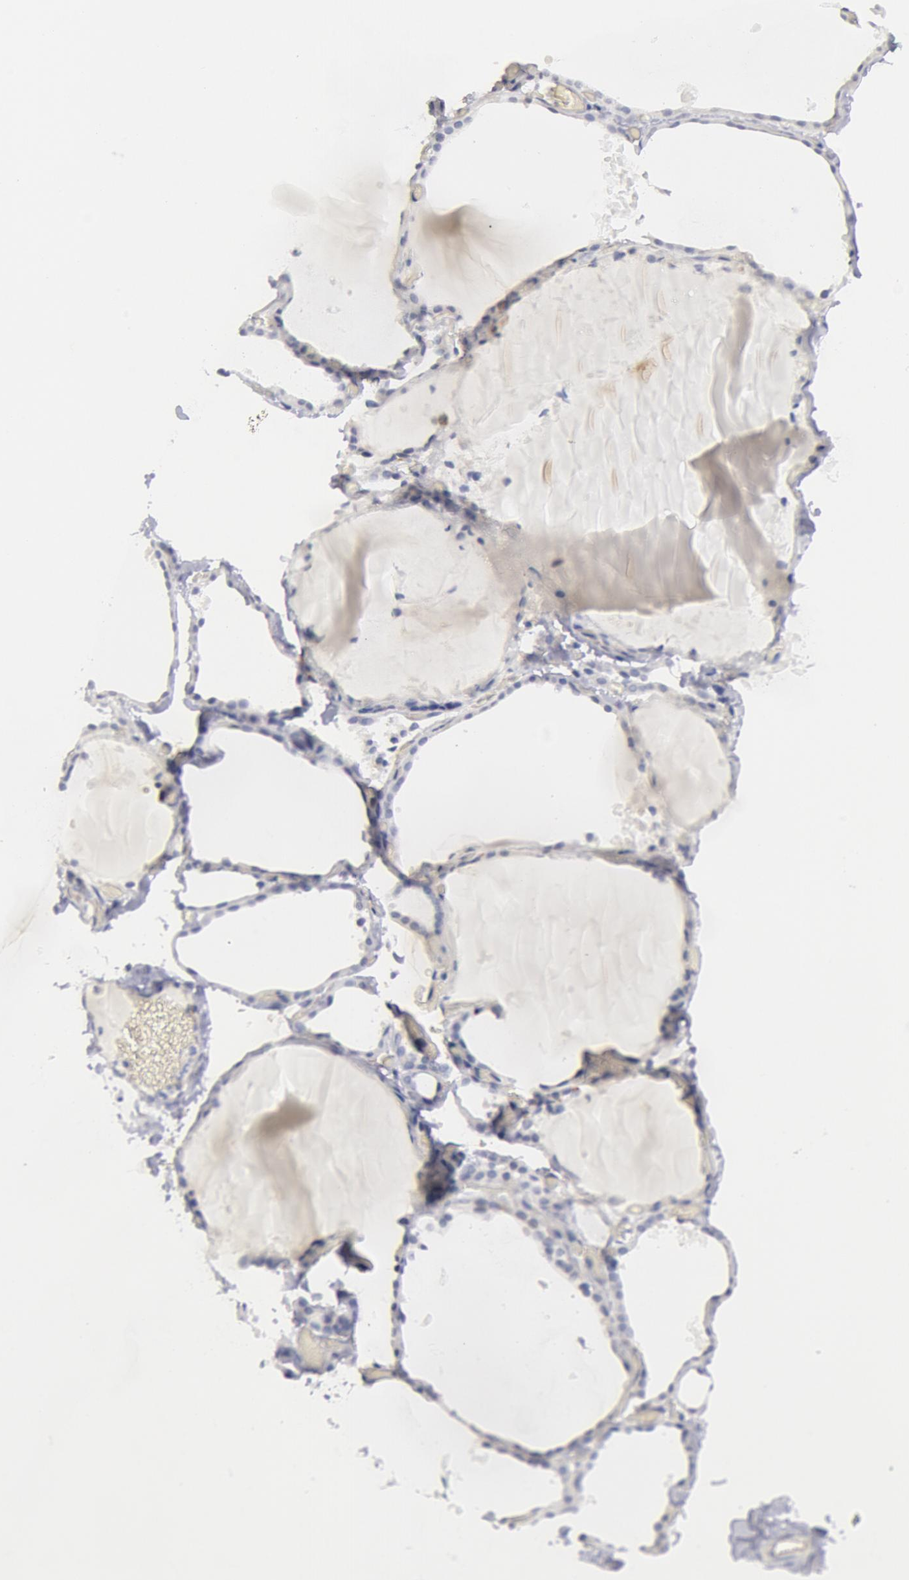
{"staining": {"intensity": "negative", "quantity": "none", "location": "none"}, "tissue": "thyroid gland", "cell_type": "Glandular cells", "image_type": "normal", "snomed": [{"axis": "morphology", "description": "Normal tissue, NOS"}, {"axis": "topography", "description": "Thyroid gland"}], "caption": "IHC histopathology image of benign thyroid gland: thyroid gland stained with DAB (3,3'-diaminobenzidine) displays no significant protein expression in glandular cells. Brightfield microscopy of immunohistochemistry (IHC) stained with DAB (brown) and hematoxylin (blue), captured at high magnification.", "gene": "SMC1B", "patient": {"sex": "female", "age": 22}}